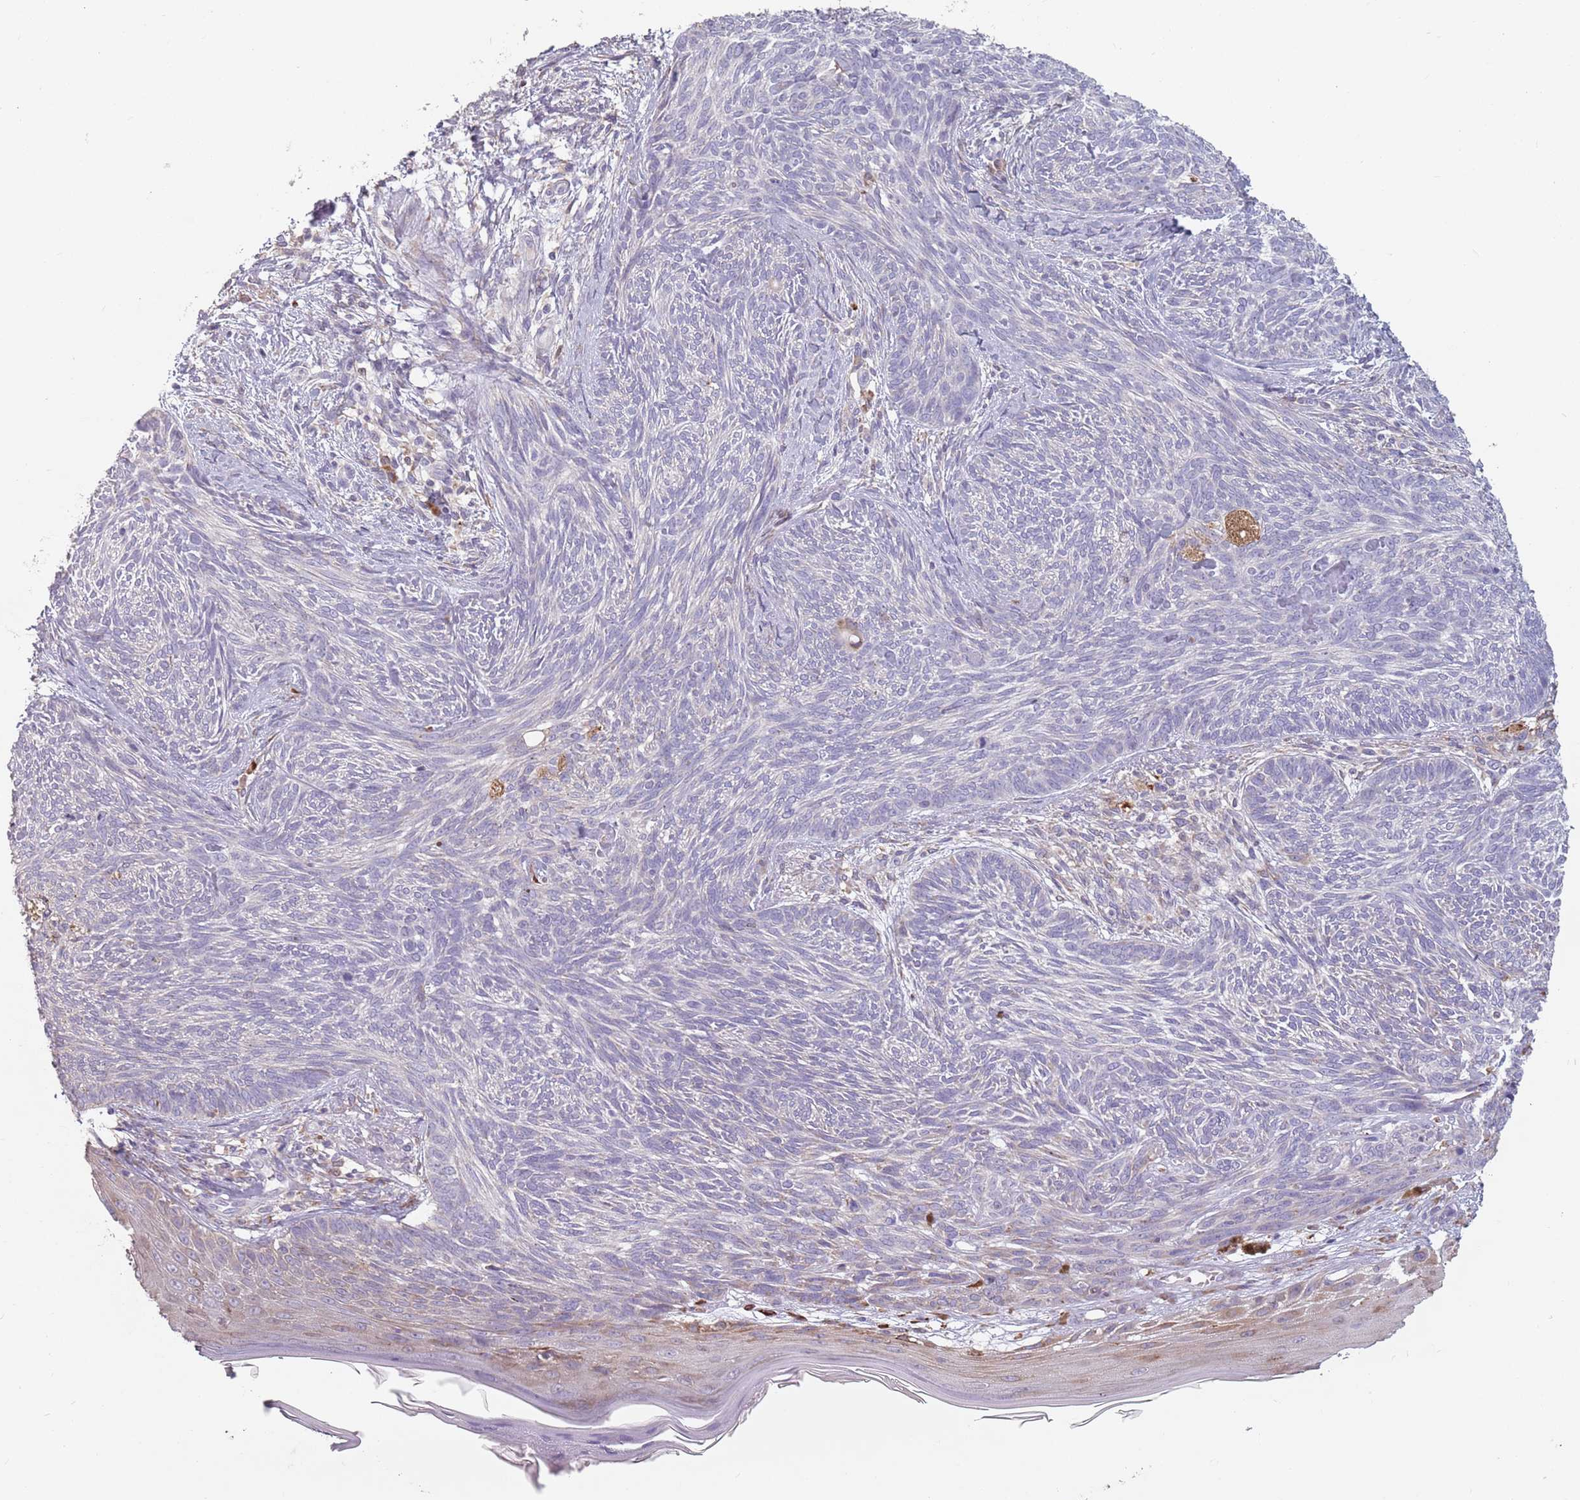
{"staining": {"intensity": "negative", "quantity": "none", "location": "none"}, "tissue": "skin cancer", "cell_type": "Tumor cells", "image_type": "cancer", "snomed": [{"axis": "morphology", "description": "Basal cell carcinoma"}, {"axis": "topography", "description": "Skin"}], "caption": "The immunohistochemistry (IHC) image has no significant staining in tumor cells of basal cell carcinoma (skin) tissue.", "gene": "RPS9", "patient": {"sex": "male", "age": 73}}